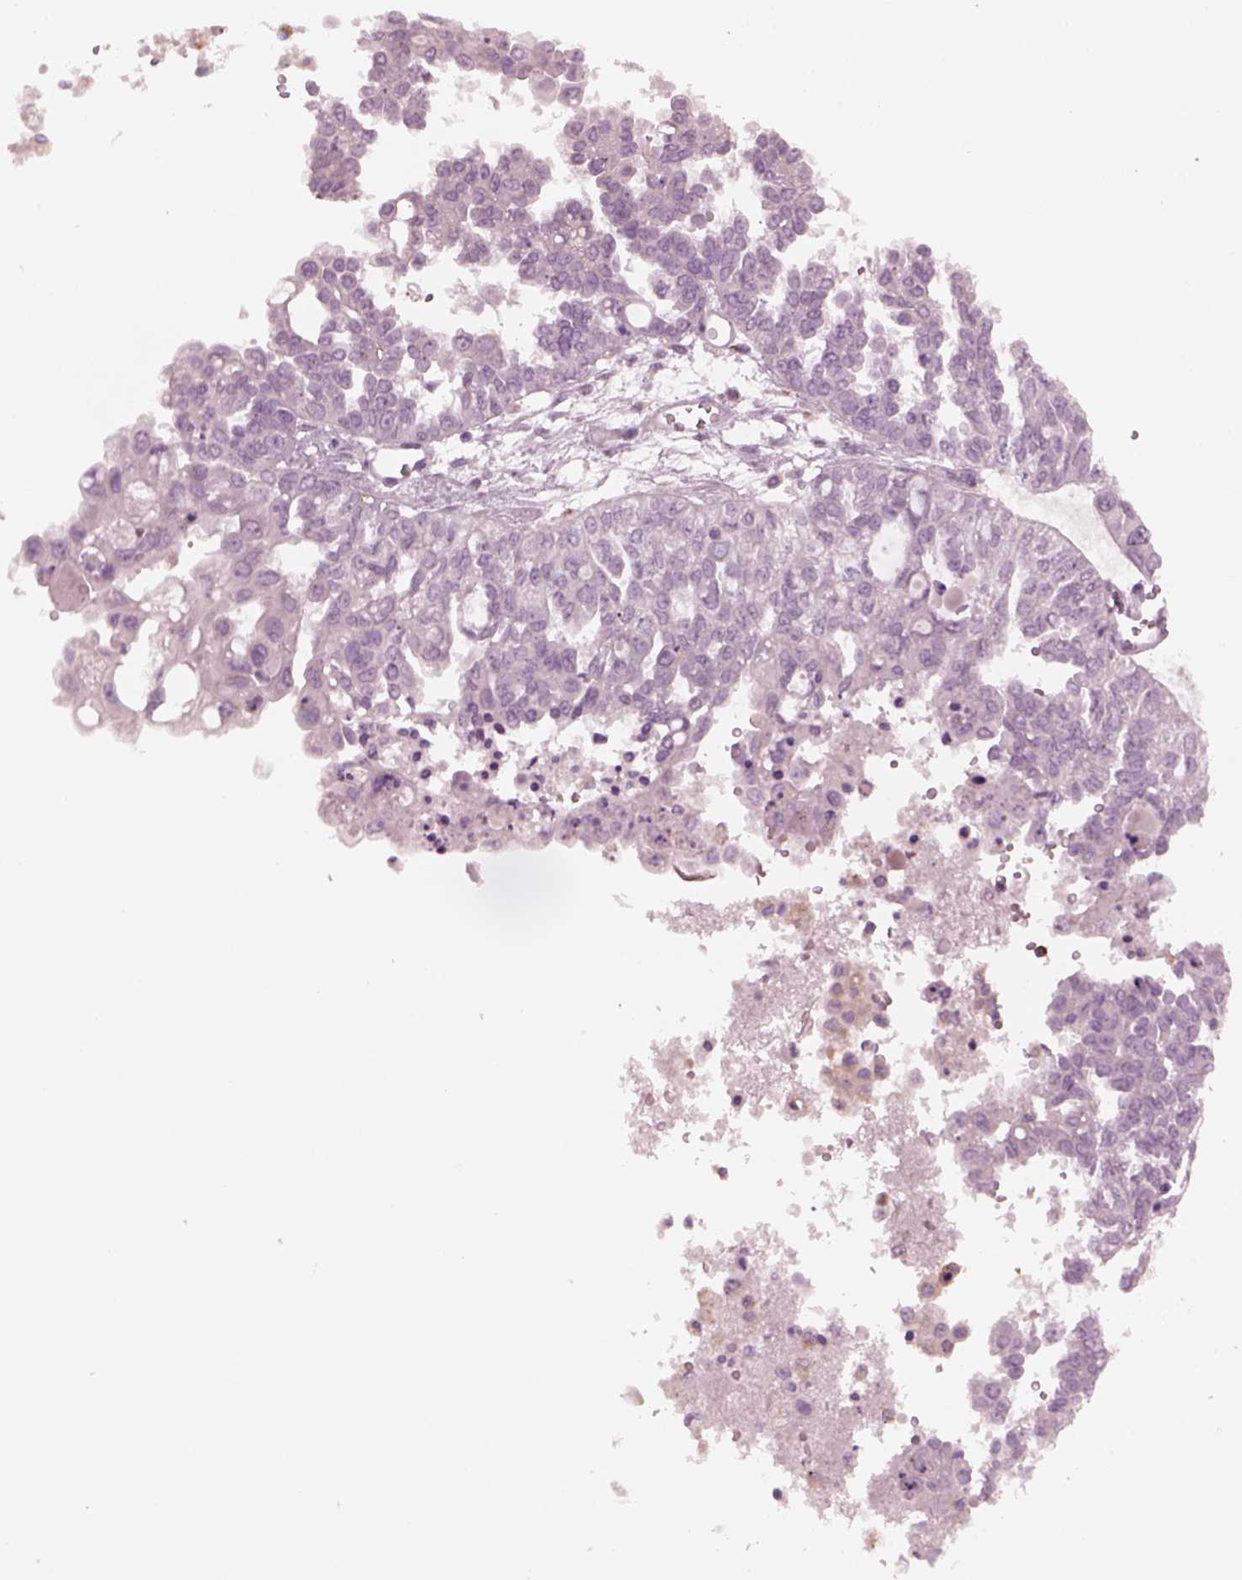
{"staining": {"intensity": "negative", "quantity": "none", "location": "none"}, "tissue": "ovarian cancer", "cell_type": "Tumor cells", "image_type": "cancer", "snomed": [{"axis": "morphology", "description": "Cystadenocarcinoma, serous, NOS"}, {"axis": "topography", "description": "Ovary"}], "caption": "DAB immunohistochemical staining of ovarian cancer (serous cystadenocarcinoma) shows no significant expression in tumor cells.", "gene": "SLAMF8", "patient": {"sex": "female", "age": 53}}